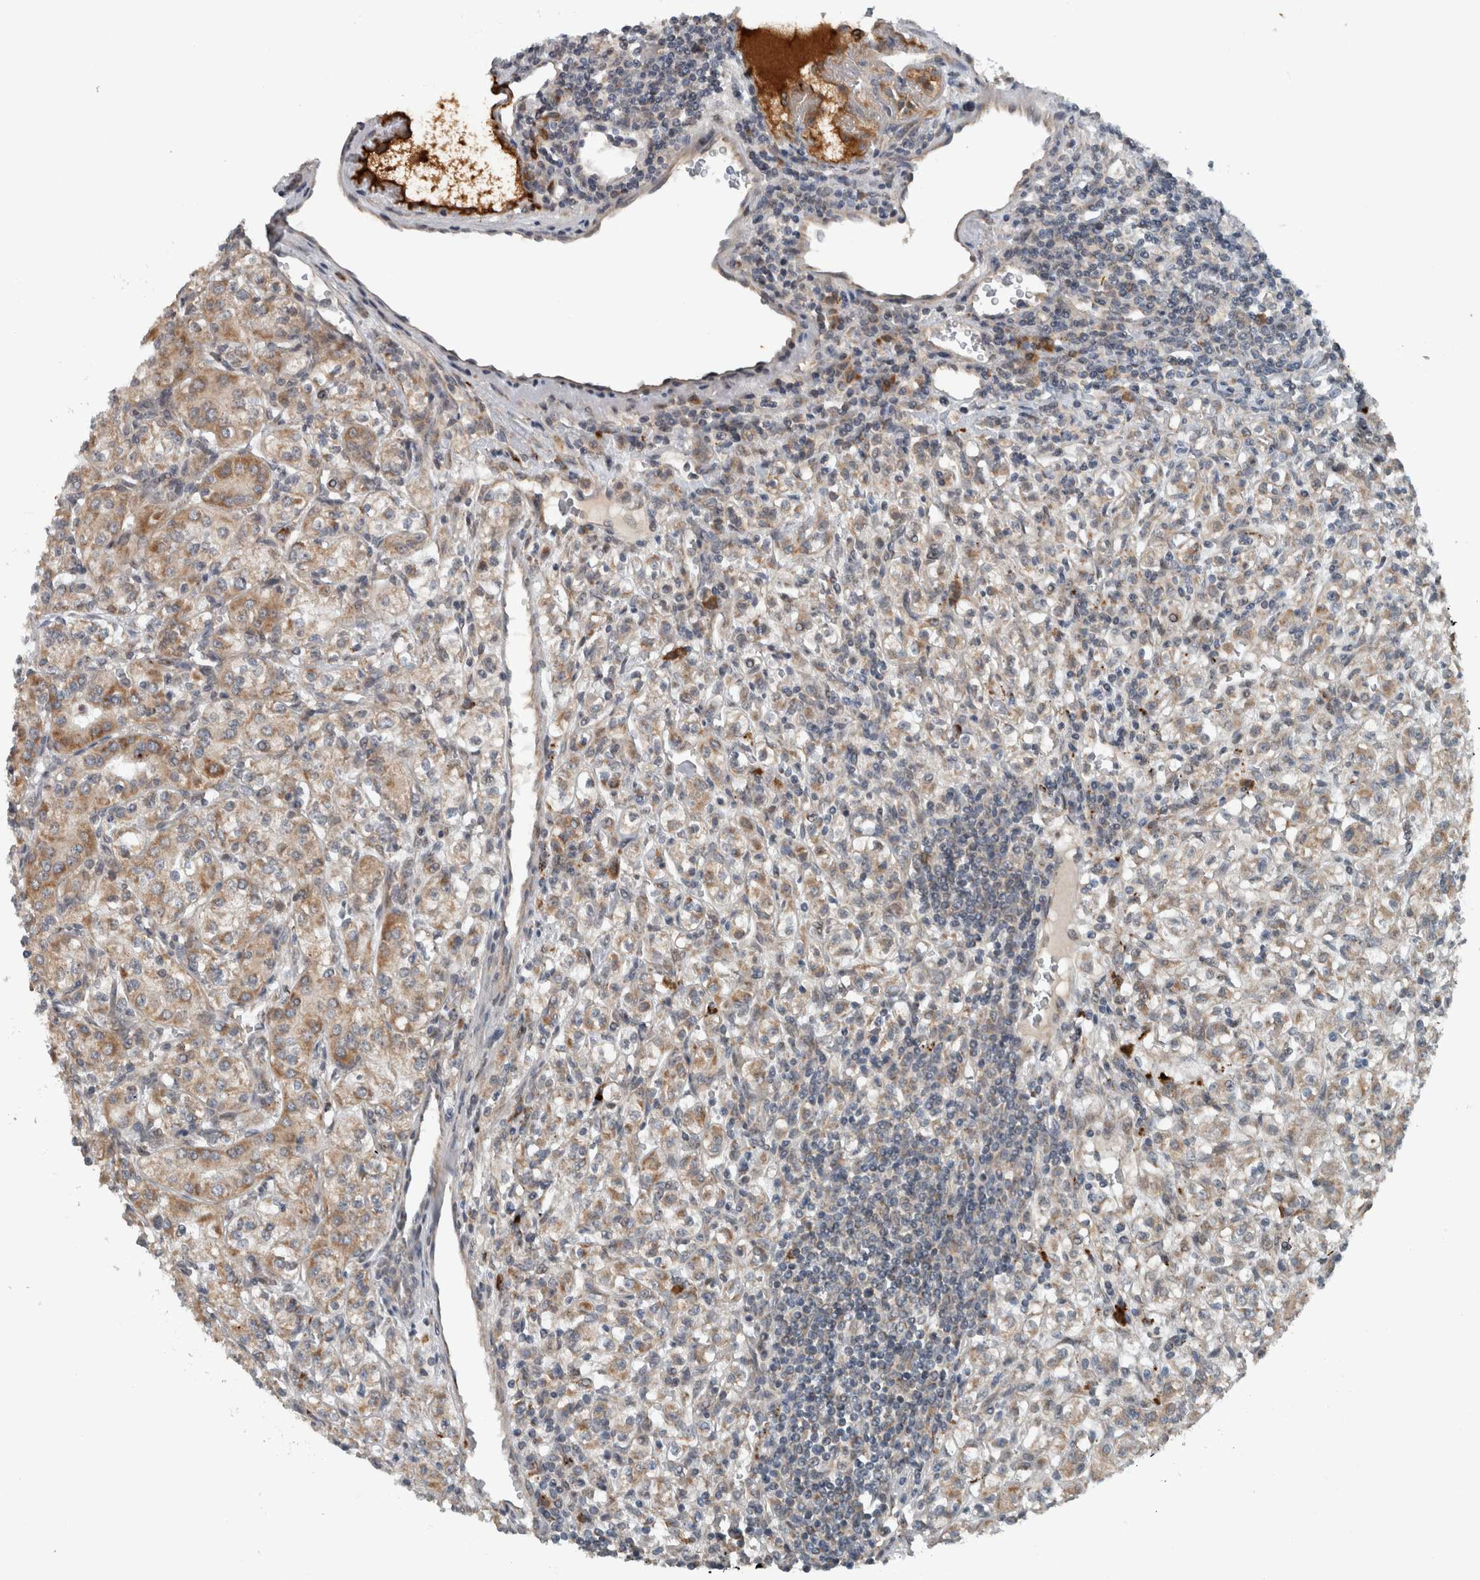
{"staining": {"intensity": "moderate", "quantity": "25%-75%", "location": "cytoplasmic/membranous"}, "tissue": "renal cancer", "cell_type": "Tumor cells", "image_type": "cancer", "snomed": [{"axis": "morphology", "description": "Adenocarcinoma, NOS"}, {"axis": "topography", "description": "Kidney"}], "caption": "Immunohistochemistry image of neoplastic tissue: renal cancer stained using immunohistochemistry (IHC) exhibits medium levels of moderate protein expression localized specifically in the cytoplasmic/membranous of tumor cells, appearing as a cytoplasmic/membranous brown color.", "gene": "GBA2", "patient": {"sex": "male", "age": 77}}